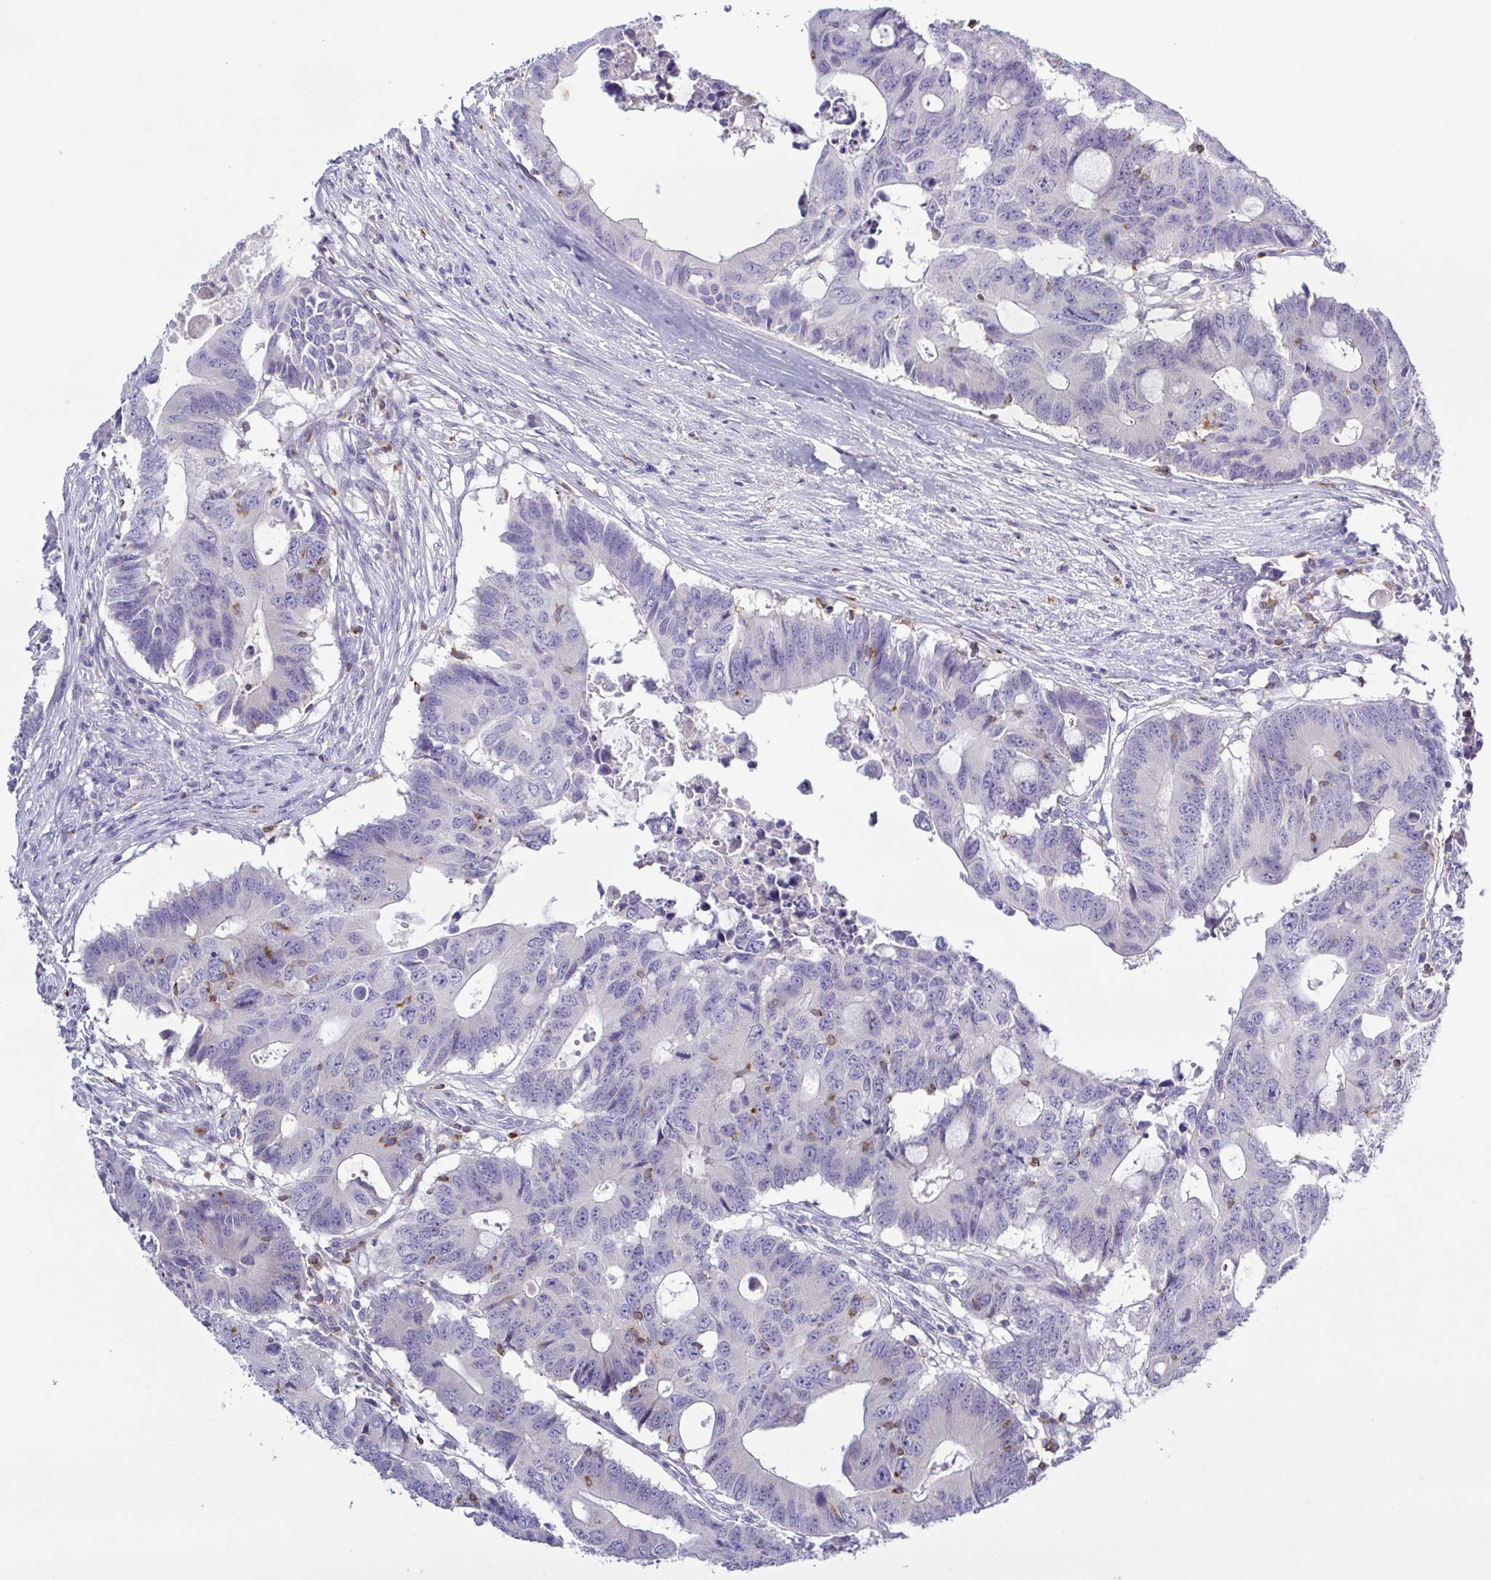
{"staining": {"intensity": "negative", "quantity": "none", "location": "none"}, "tissue": "colorectal cancer", "cell_type": "Tumor cells", "image_type": "cancer", "snomed": [{"axis": "morphology", "description": "Adenocarcinoma, NOS"}, {"axis": "topography", "description": "Colon"}], "caption": "Histopathology image shows no significant protein expression in tumor cells of colorectal cancer. Nuclei are stained in blue.", "gene": "PGLYRP1", "patient": {"sex": "male", "age": 71}}